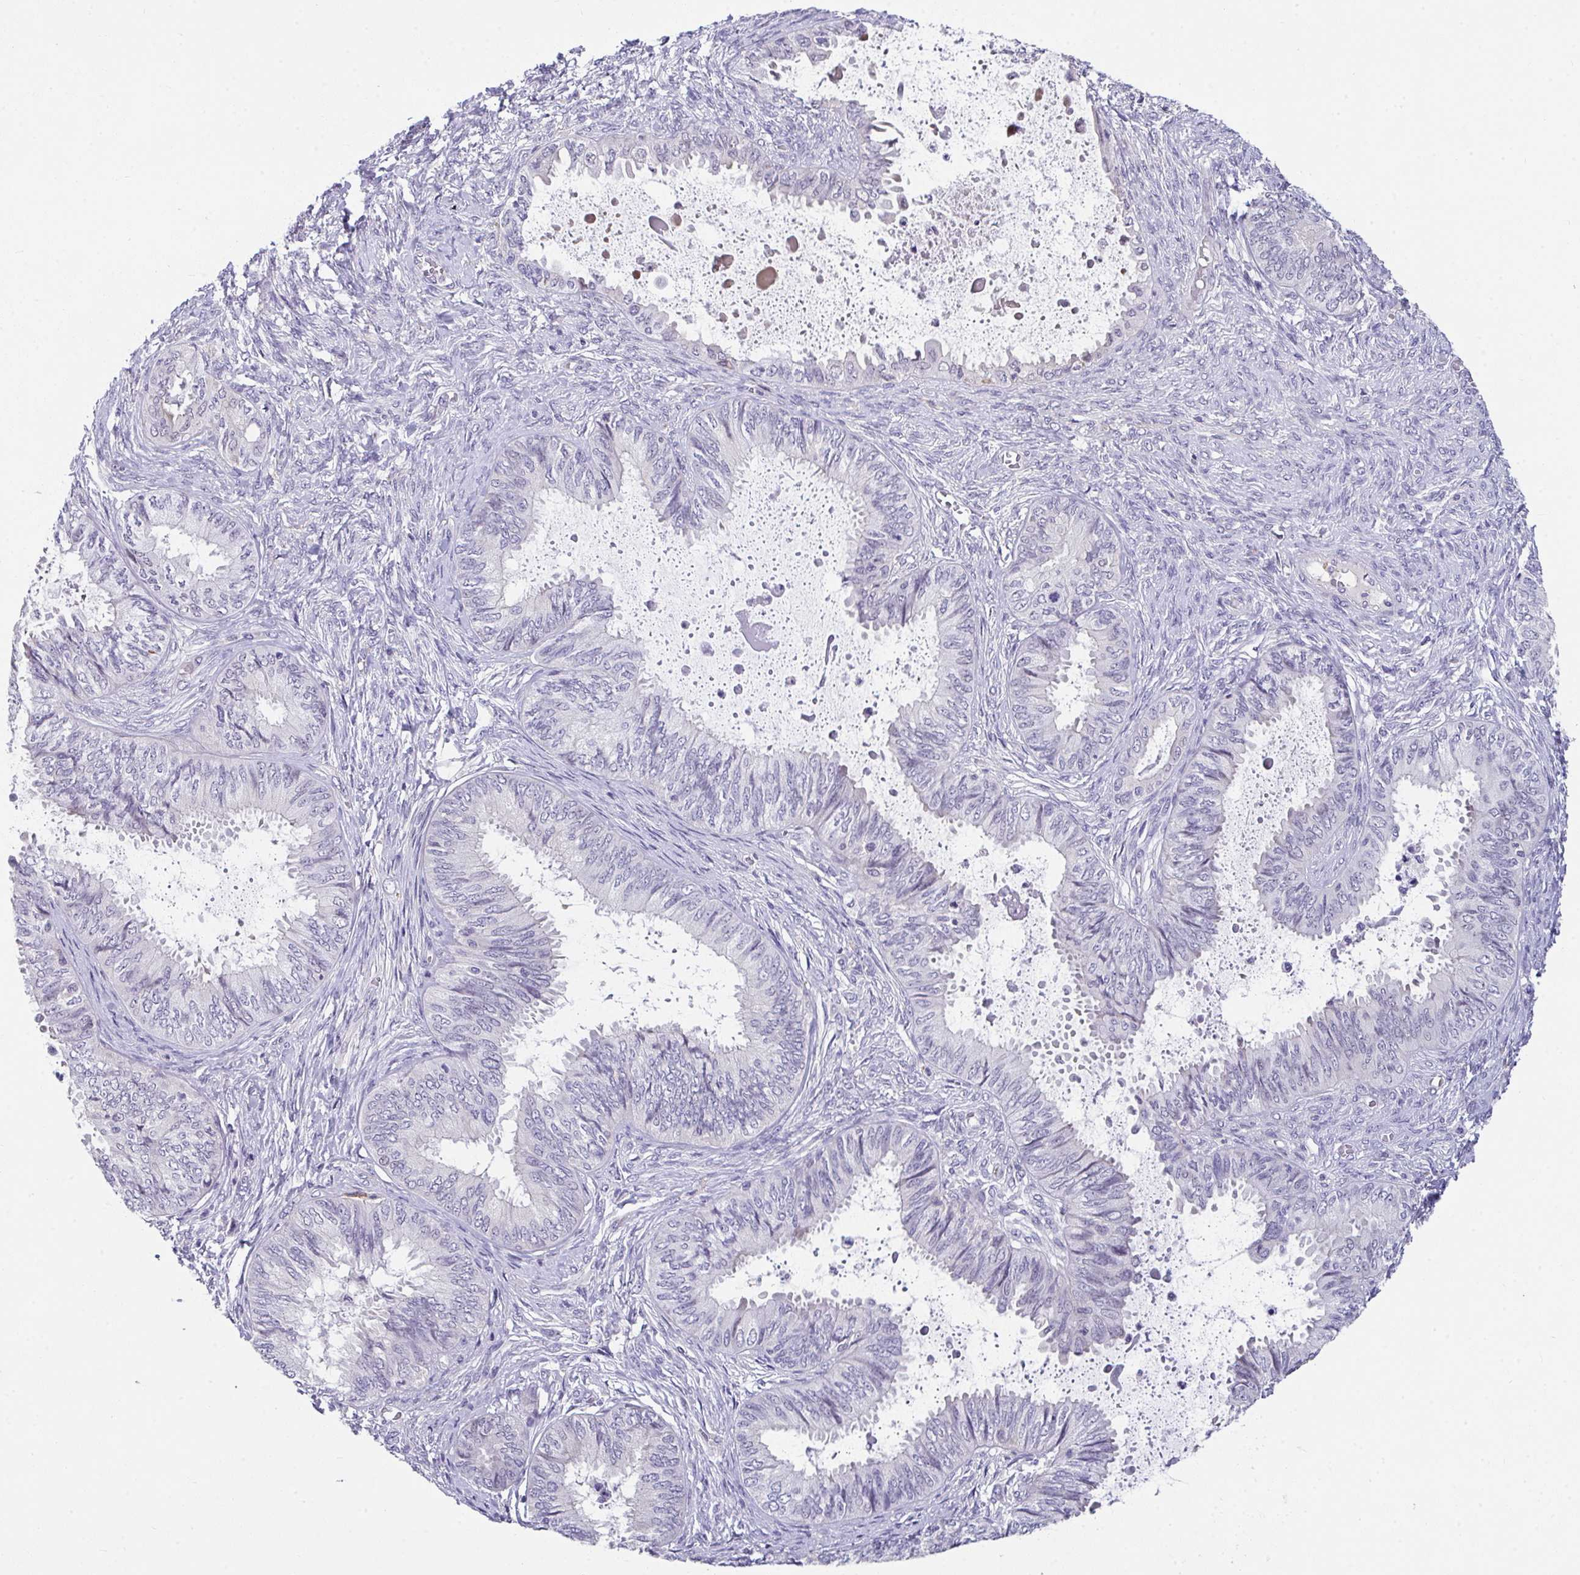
{"staining": {"intensity": "negative", "quantity": "none", "location": "none"}, "tissue": "ovarian cancer", "cell_type": "Tumor cells", "image_type": "cancer", "snomed": [{"axis": "morphology", "description": "Carcinoma, endometroid"}, {"axis": "topography", "description": "Ovary"}], "caption": "Immunohistochemical staining of endometroid carcinoma (ovarian) exhibits no significant positivity in tumor cells. Nuclei are stained in blue.", "gene": "GLTPD2", "patient": {"sex": "female", "age": 70}}